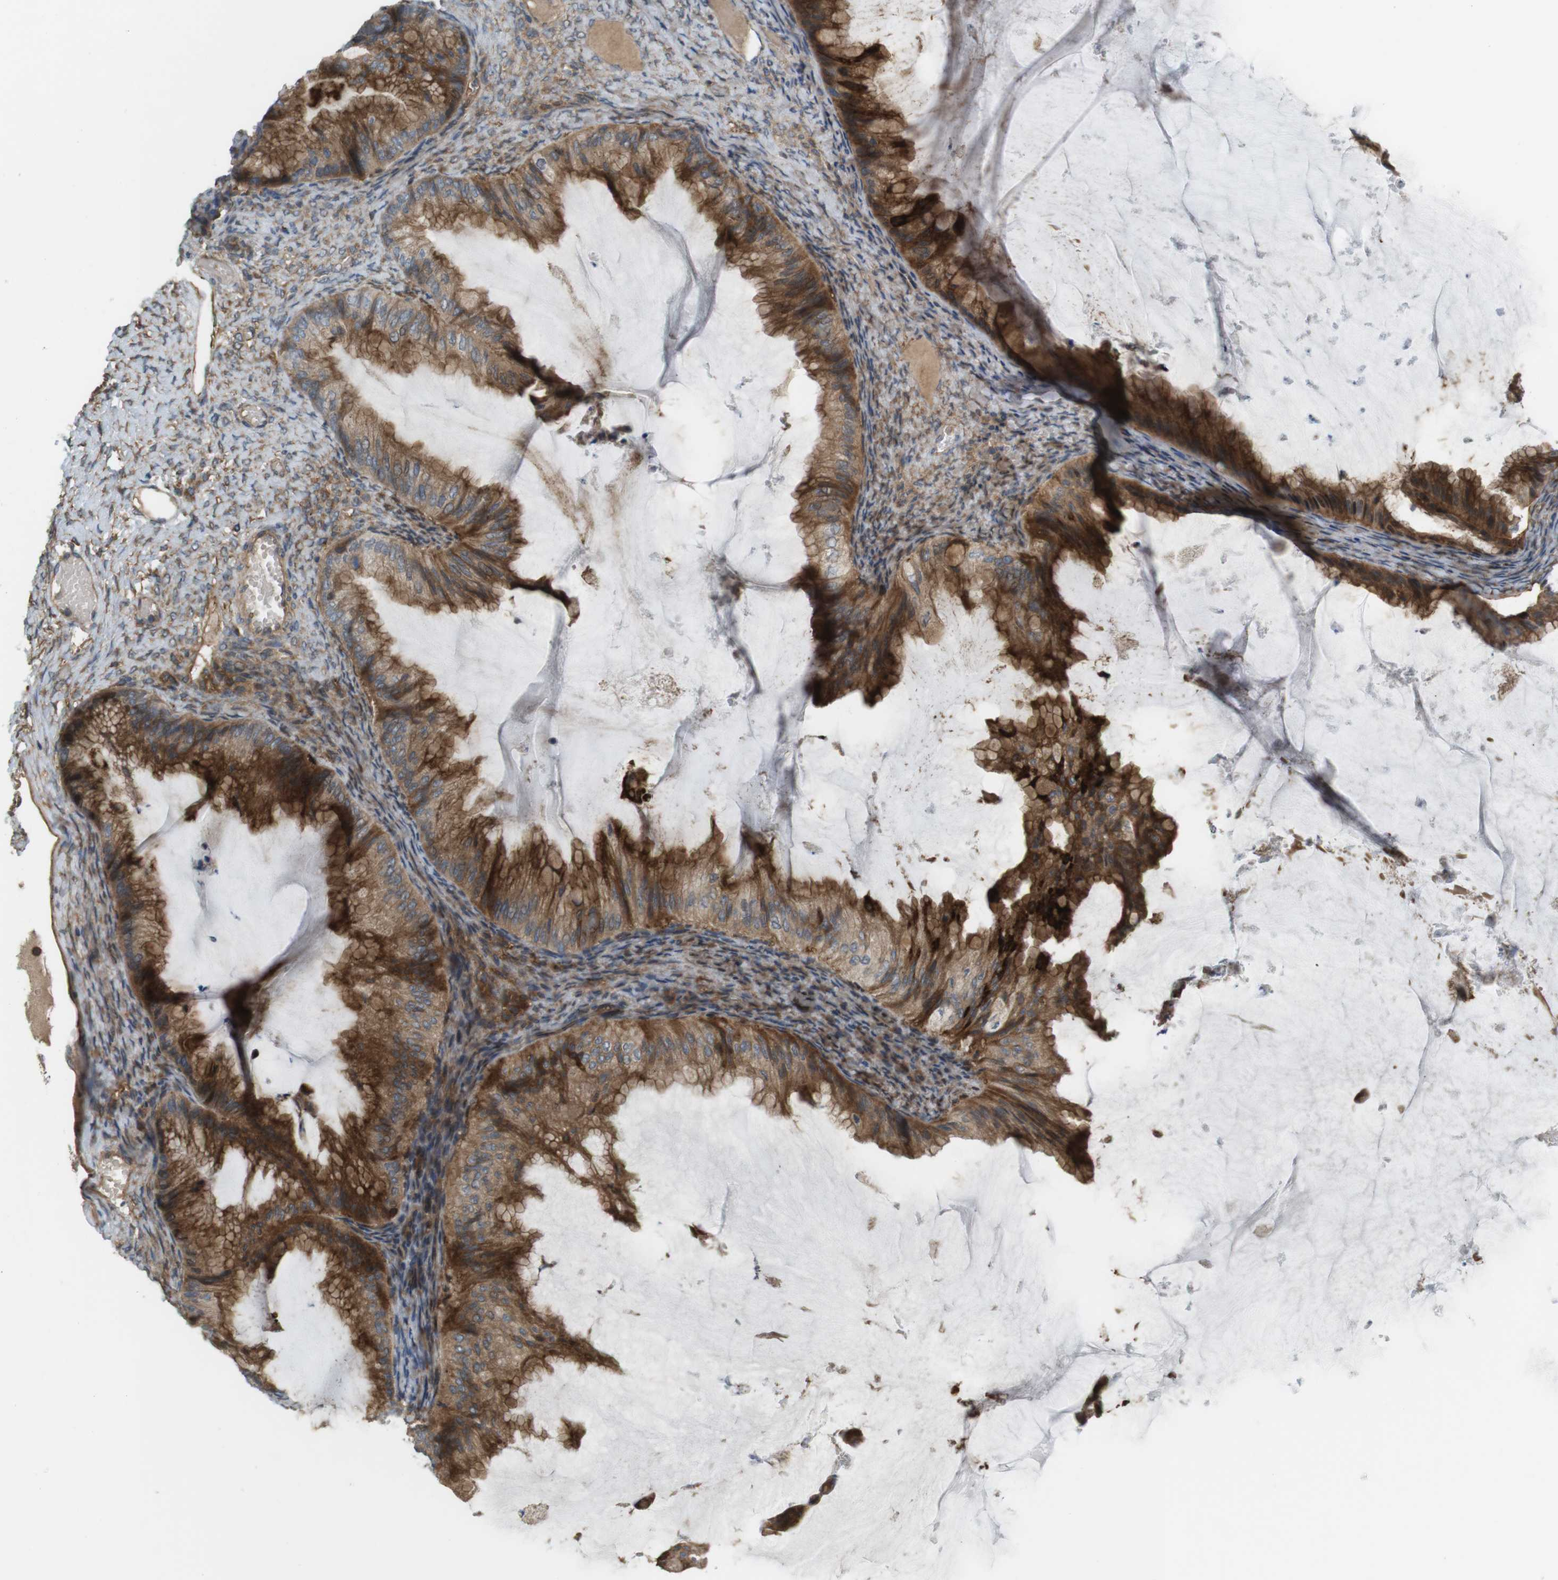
{"staining": {"intensity": "strong", "quantity": ">75%", "location": "cytoplasmic/membranous"}, "tissue": "ovarian cancer", "cell_type": "Tumor cells", "image_type": "cancer", "snomed": [{"axis": "morphology", "description": "Cystadenocarcinoma, mucinous, NOS"}, {"axis": "topography", "description": "Ovary"}], "caption": "The photomicrograph displays immunohistochemical staining of ovarian cancer (mucinous cystadenocarcinoma). There is strong cytoplasmic/membranous positivity is identified in approximately >75% of tumor cells.", "gene": "DDAH2", "patient": {"sex": "female", "age": 61}}